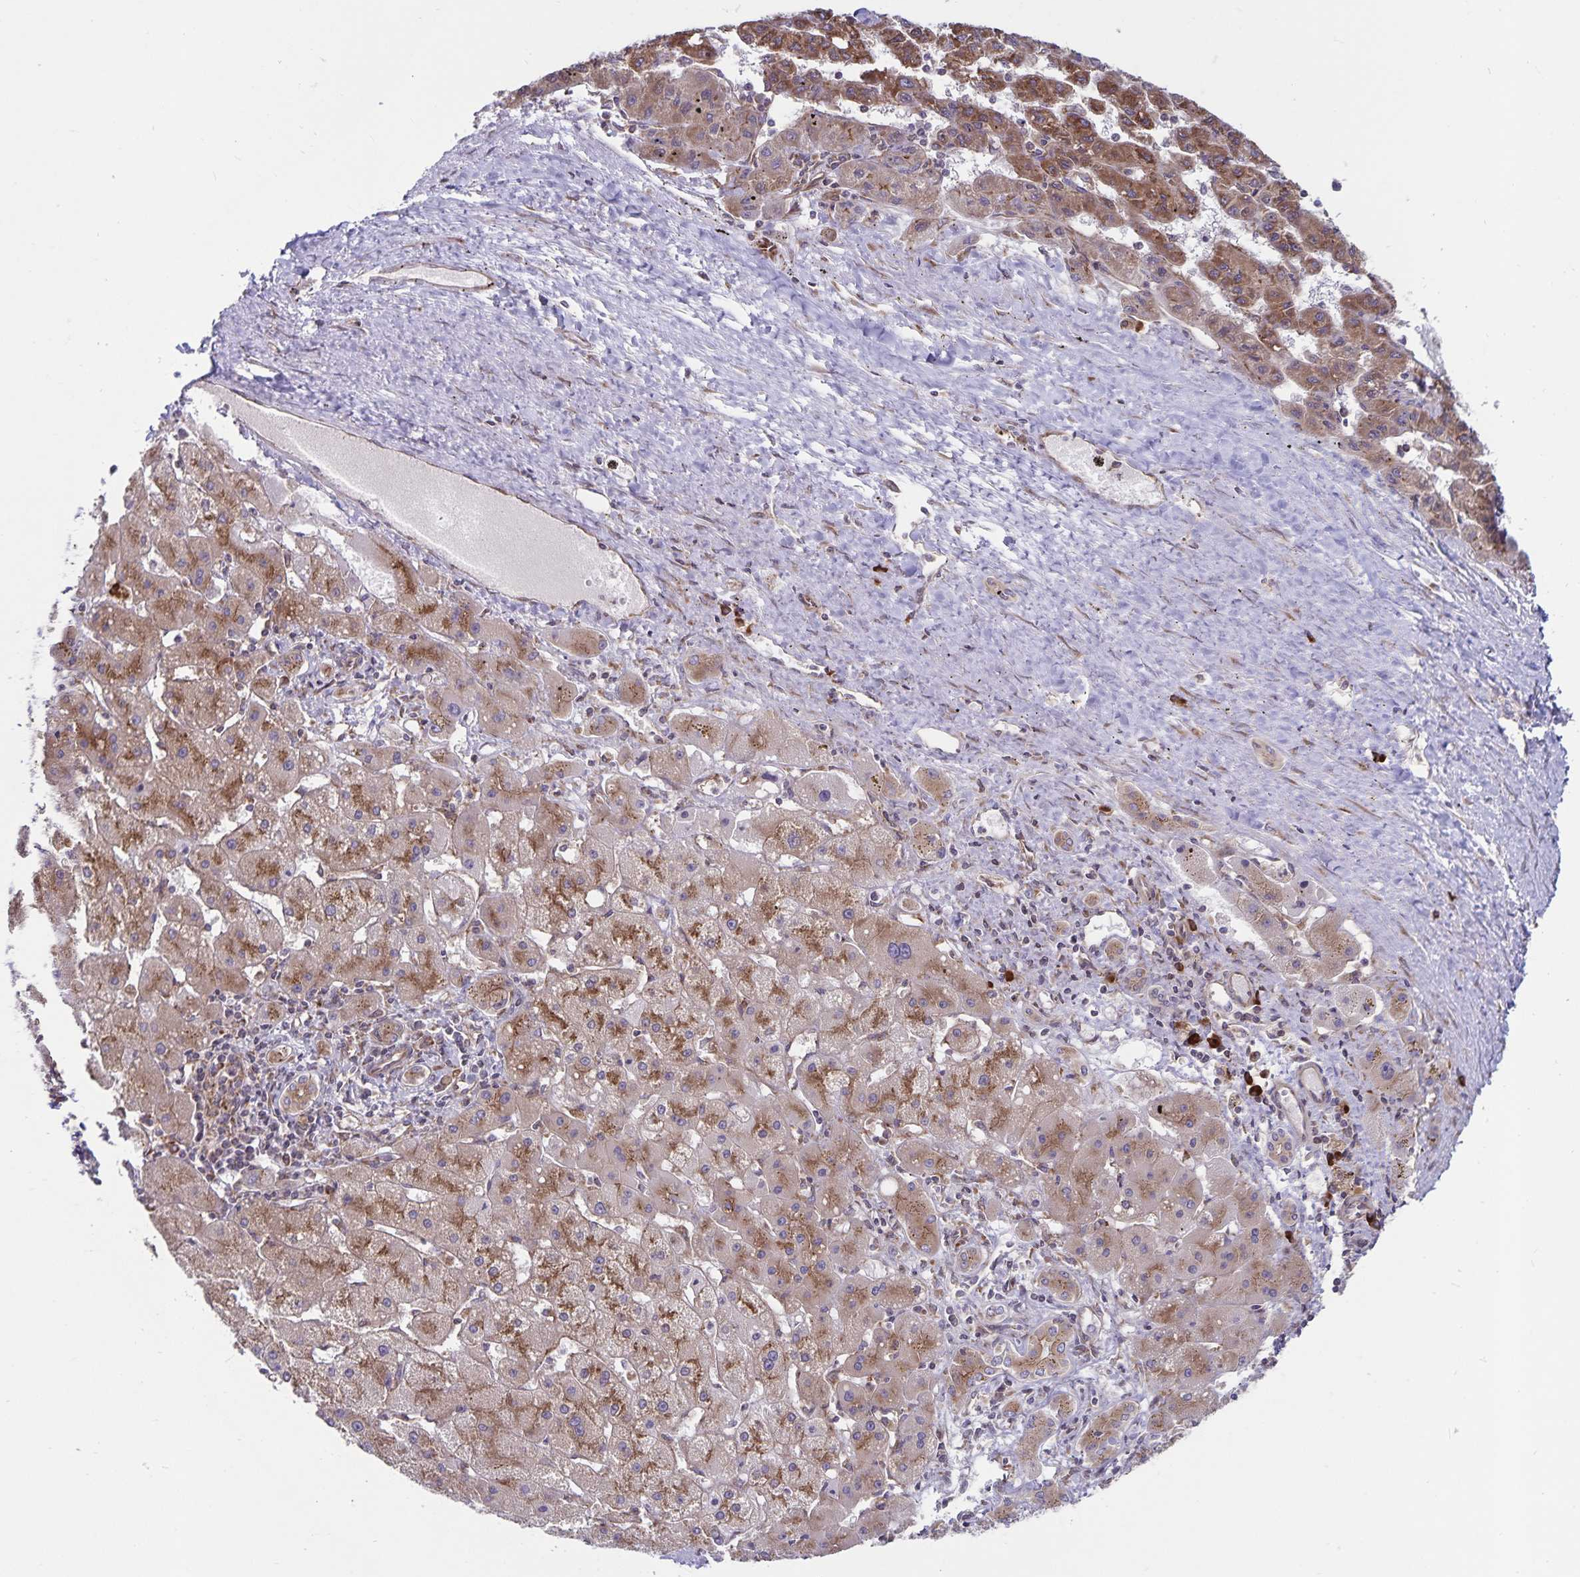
{"staining": {"intensity": "moderate", "quantity": ">75%", "location": "cytoplasmic/membranous"}, "tissue": "liver cancer", "cell_type": "Tumor cells", "image_type": "cancer", "snomed": [{"axis": "morphology", "description": "Carcinoma, Hepatocellular, NOS"}, {"axis": "topography", "description": "Liver"}], "caption": "Moderate cytoplasmic/membranous staining for a protein is present in approximately >75% of tumor cells of liver hepatocellular carcinoma using immunohistochemistry.", "gene": "SEC62", "patient": {"sex": "female", "age": 82}}